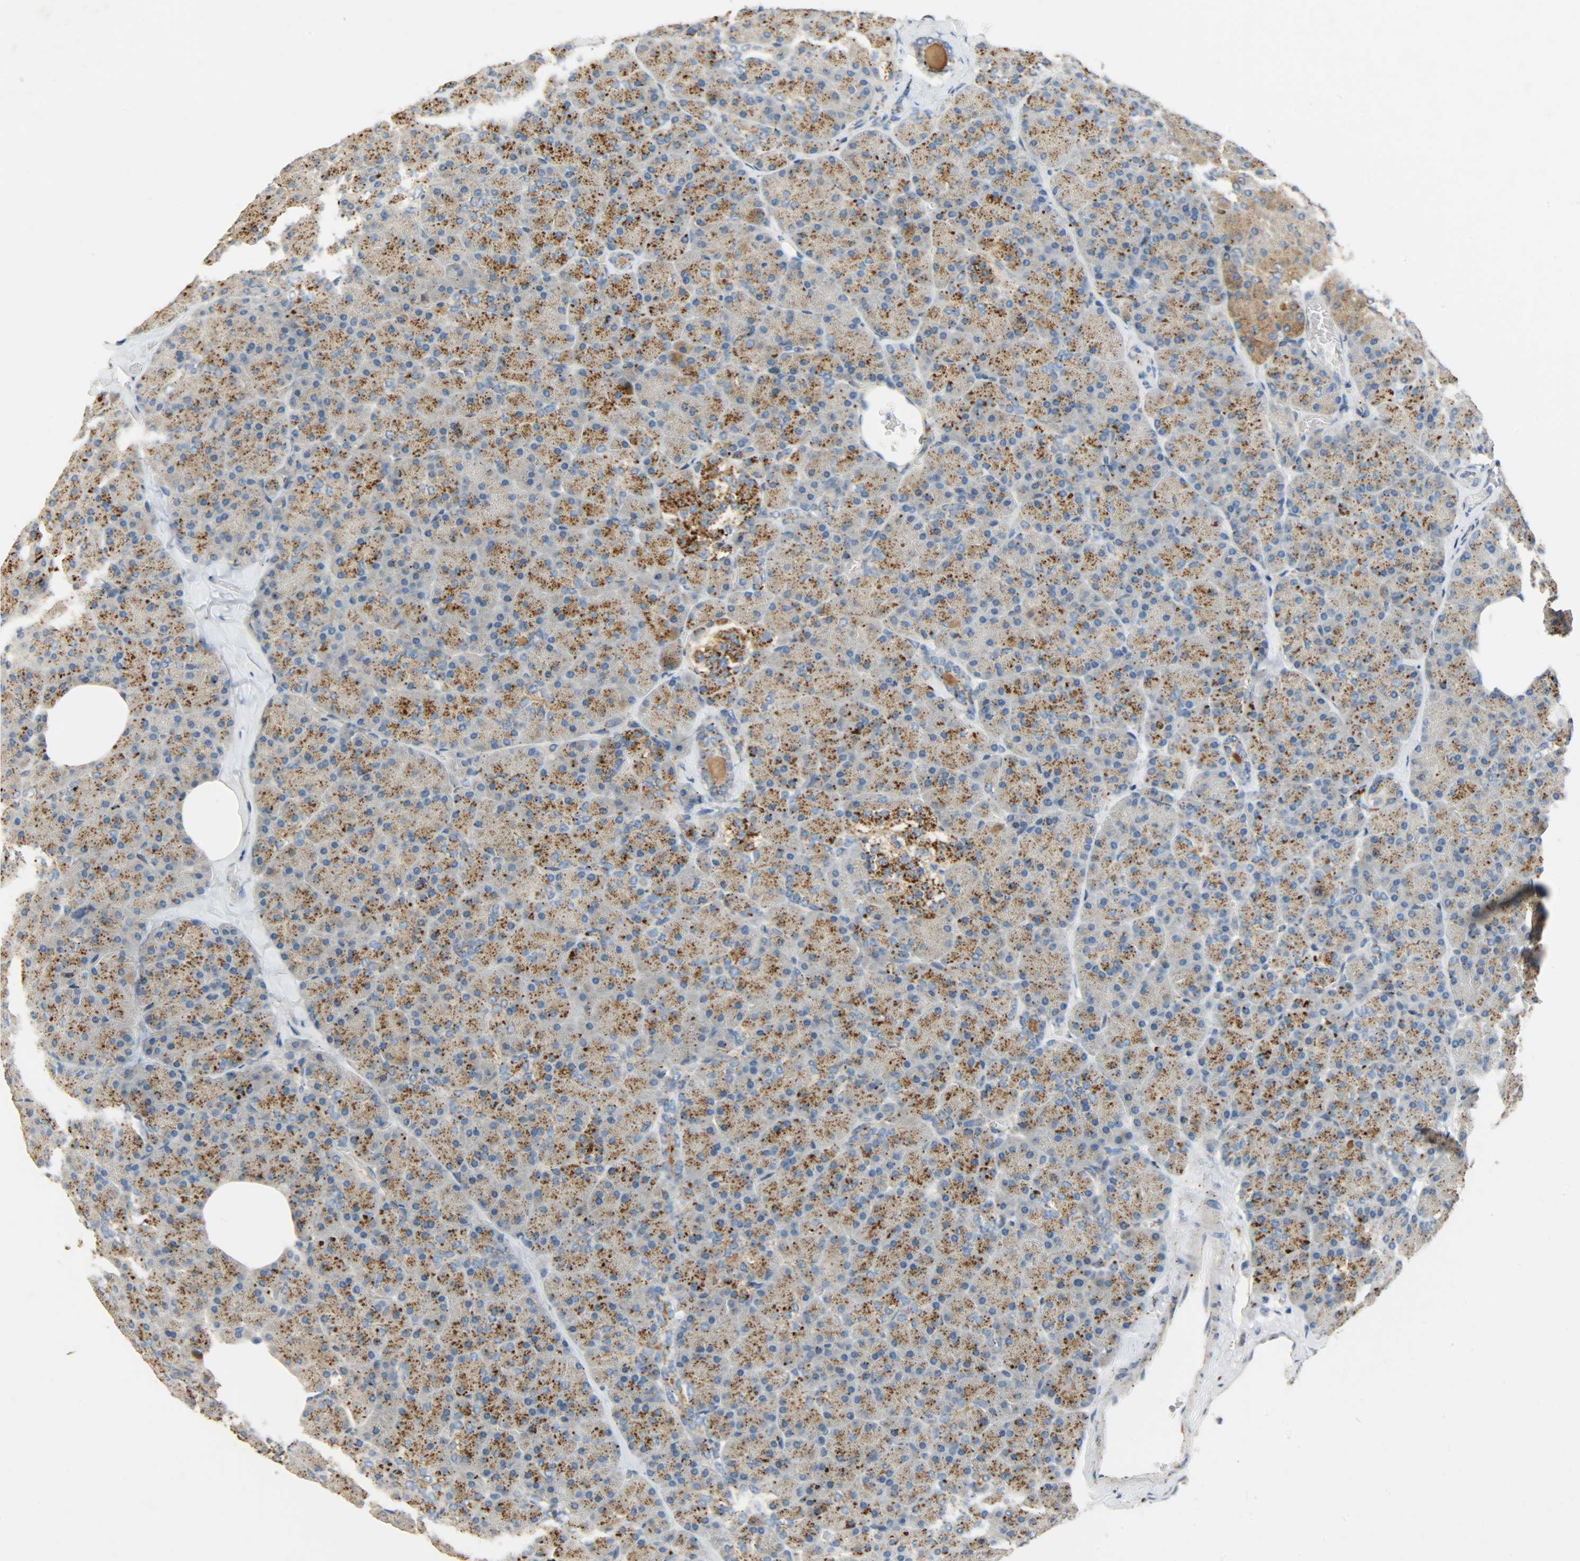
{"staining": {"intensity": "moderate", "quantity": ">75%", "location": "cytoplasmic/membranous"}, "tissue": "pancreas", "cell_type": "Exocrine glandular cells", "image_type": "normal", "snomed": [{"axis": "morphology", "description": "Normal tissue, NOS"}, {"axis": "topography", "description": "Pancreas"}], "caption": "The photomicrograph shows a brown stain indicating the presence of a protein in the cytoplasmic/membranous of exocrine glandular cells in pancreas. Using DAB (brown) and hematoxylin (blue) stains, captured at high magnification using brightfield microscopy.", "gene": "ASAH1", "patient": {"sex": "female", "age": 35}}